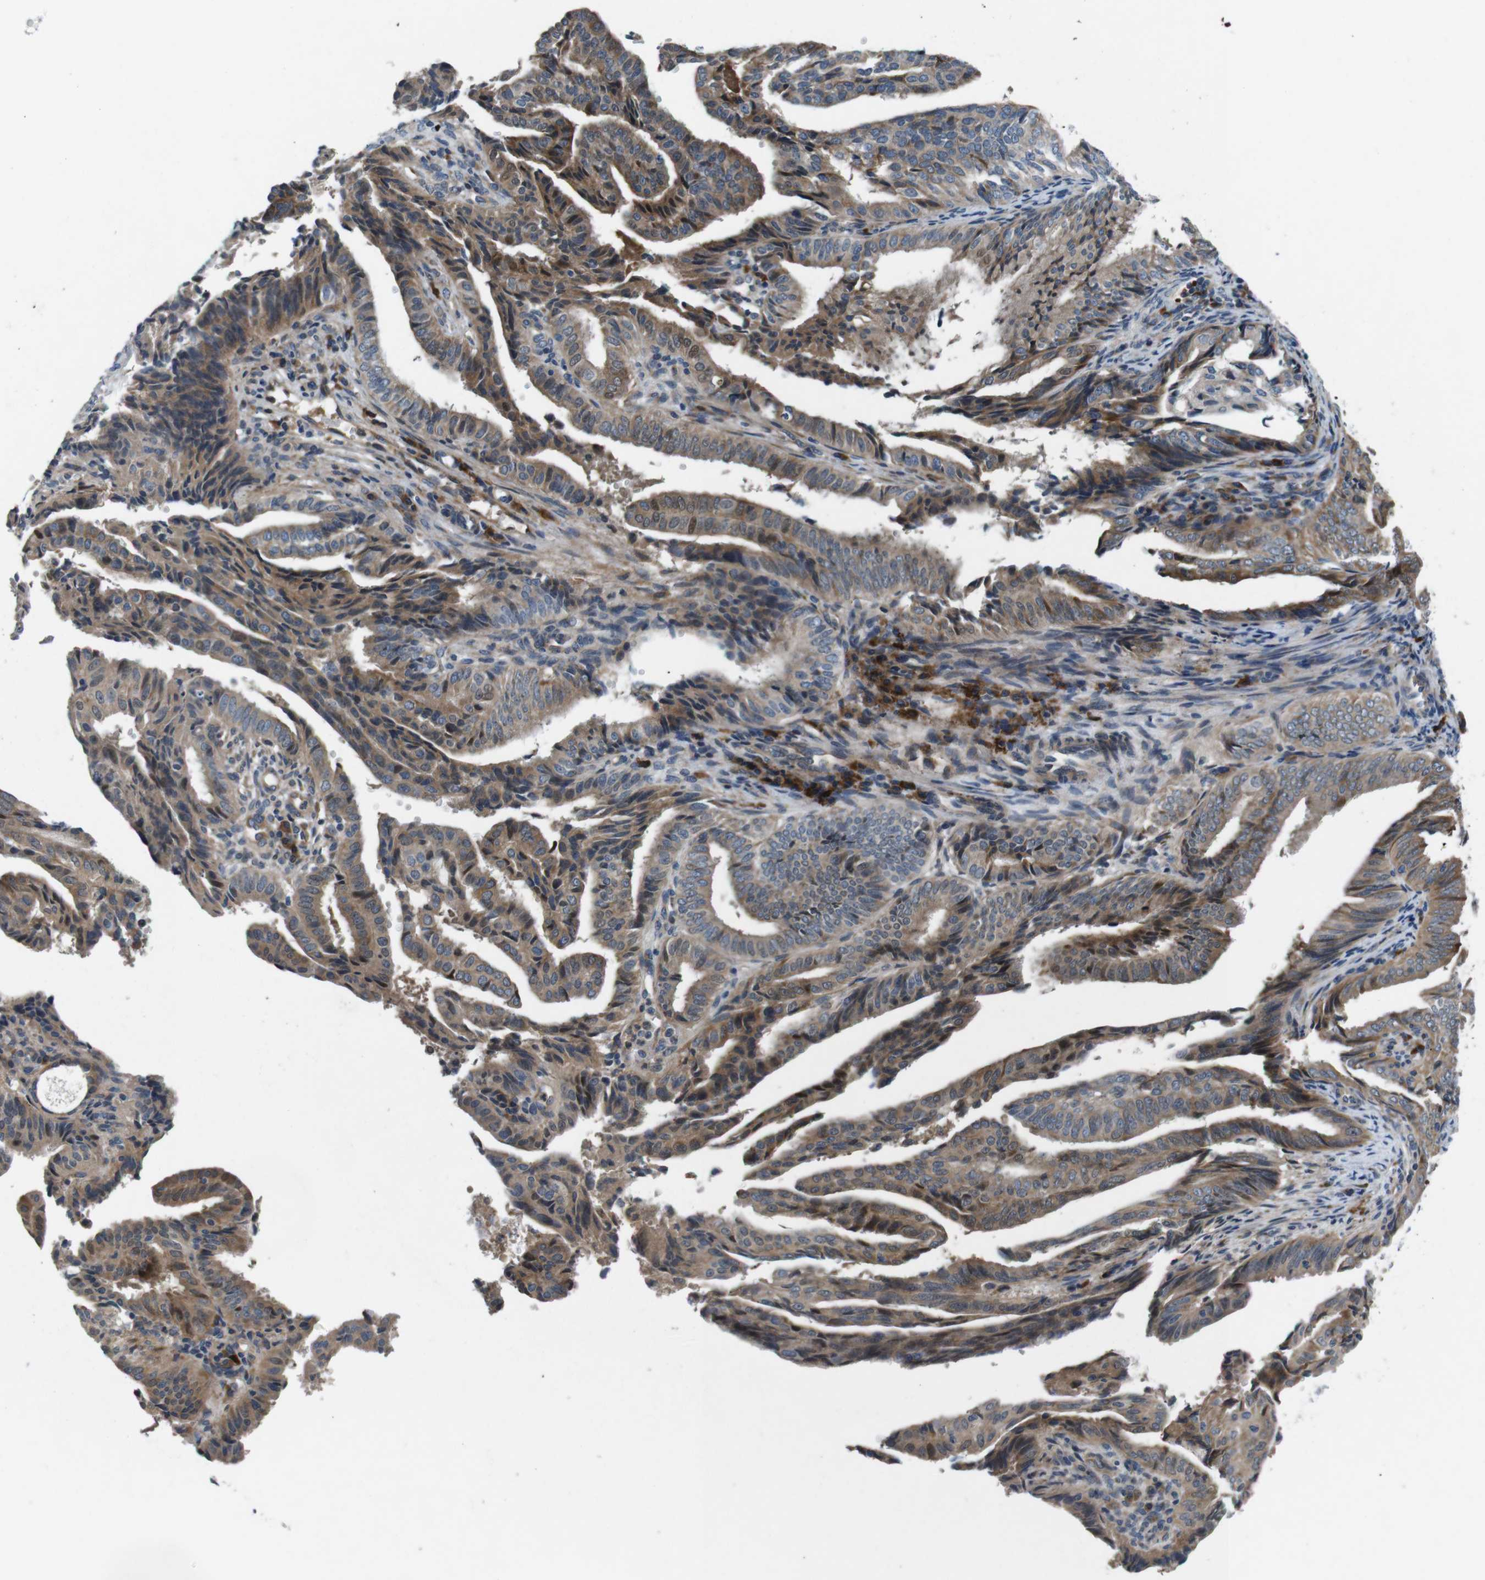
{"staining": {"intensity": "moderate", "quantity": ">75%", "location": "cytoplasmic/membranous"}, "tissue": "endometrial cancer", "cell_type": "Tumor cells", "image_type": "cancer", "snomed": [{"axis": "morphology", "description": "Adenocarcinoma, NOS"}, {"axis": "topography", "description": "Endometrium"}], "caption": "Endometrial cancer (adenocarcinoma) stained with a brown dye exhibits moderate cytoplasmic/membranous positive staining in approximately >75% of tumor cells.", "gene": "JAK1", "patient": {"sex": "female", "age": 58}}